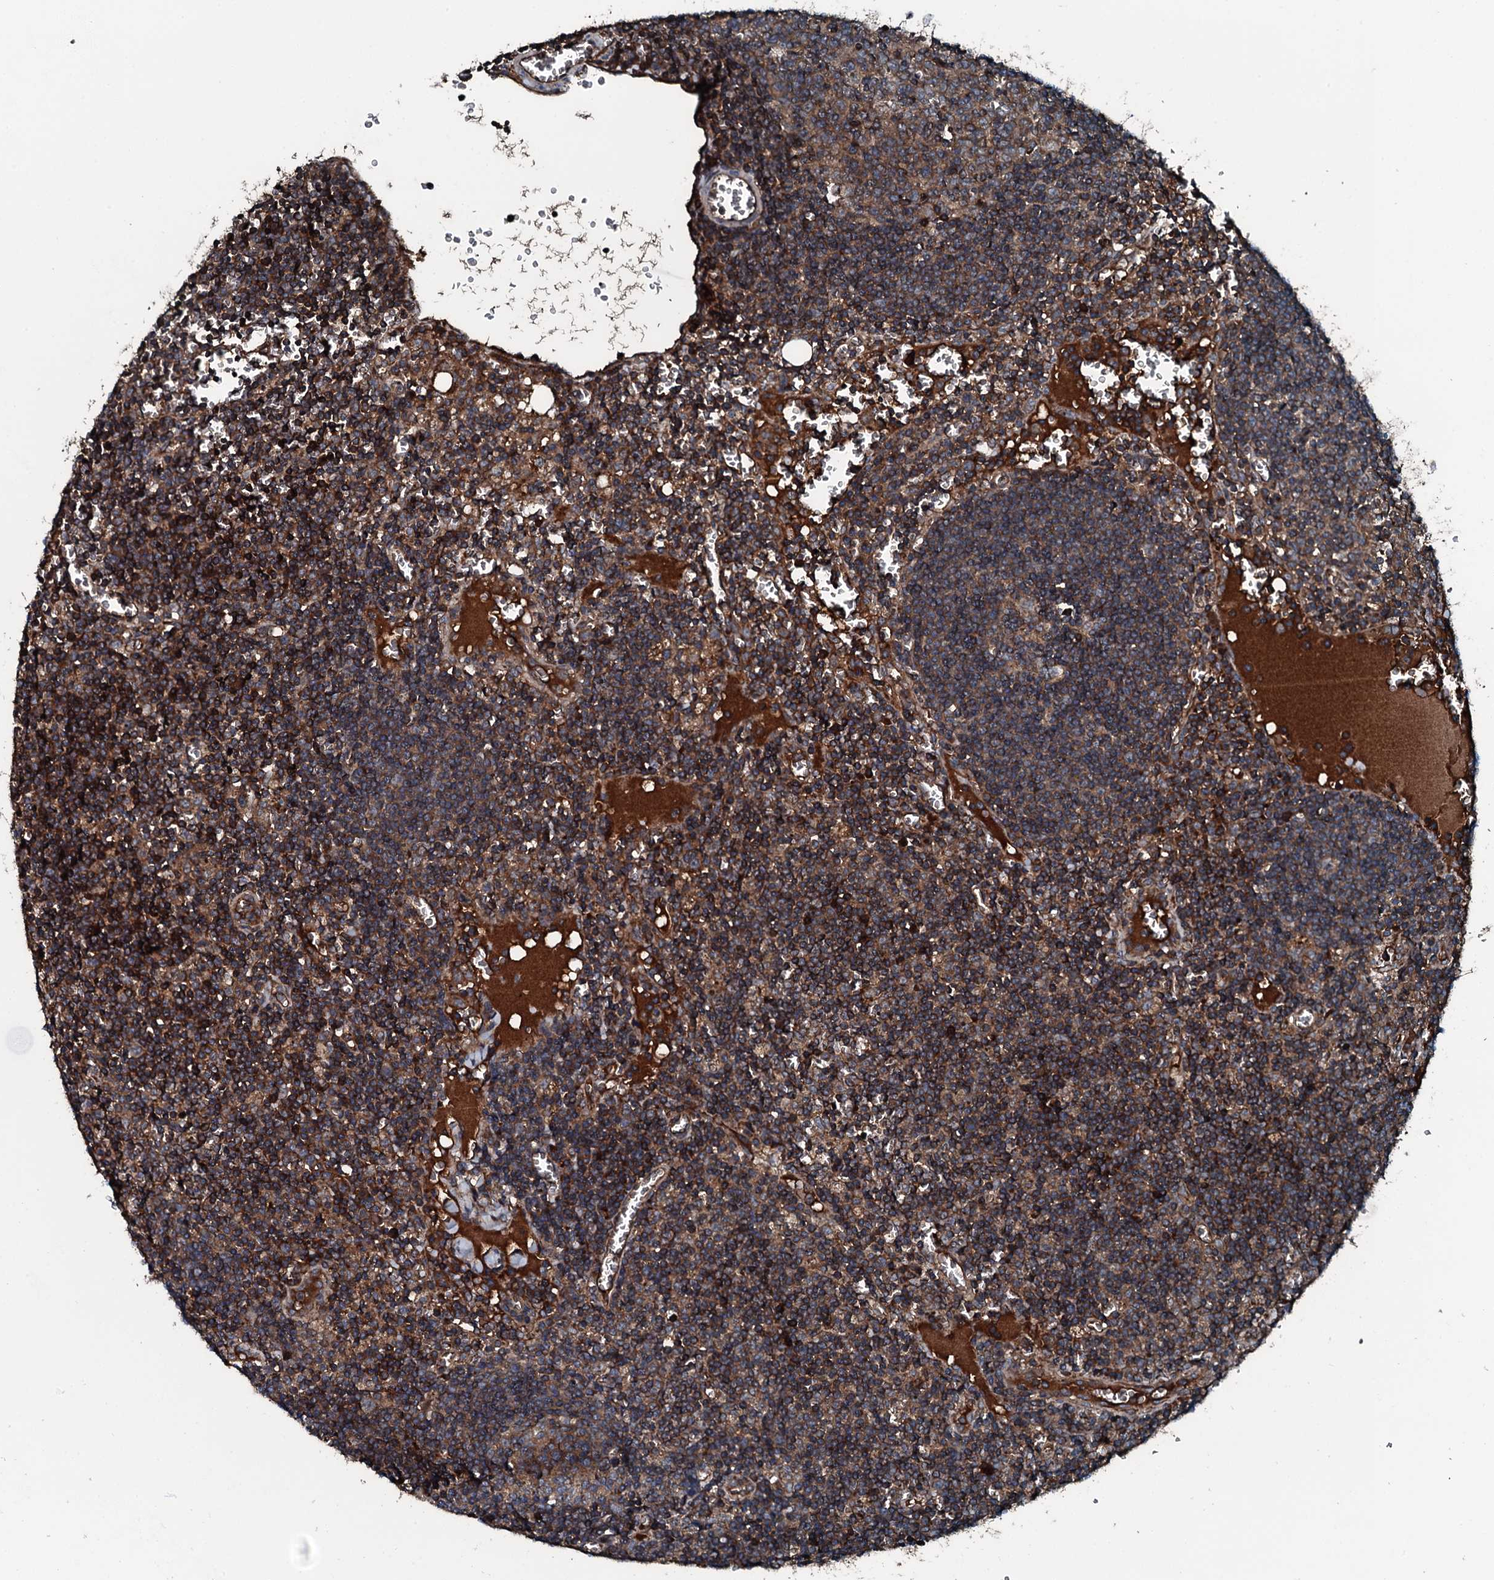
{"staining": {"intensity": "moderate", "quantity": ">75%", "location": "cytoplasmic/membranous"}, "tissue": "lymph node", "cell_type": "Germinal center cells", "image_type": "normal", "snomed": [{"axis": "morphology", "description": "Normal tissue, NOS"}, {"axis": "topography", "description": "Lymph node"}], "caption": "Protein staining reveals moderate cytoplasmic/membranous positivity in approximately >75% of germinal center cells in normal lymph node.", "gene": "TRIM7", "patient": {"sex": "female", "age": 73}}